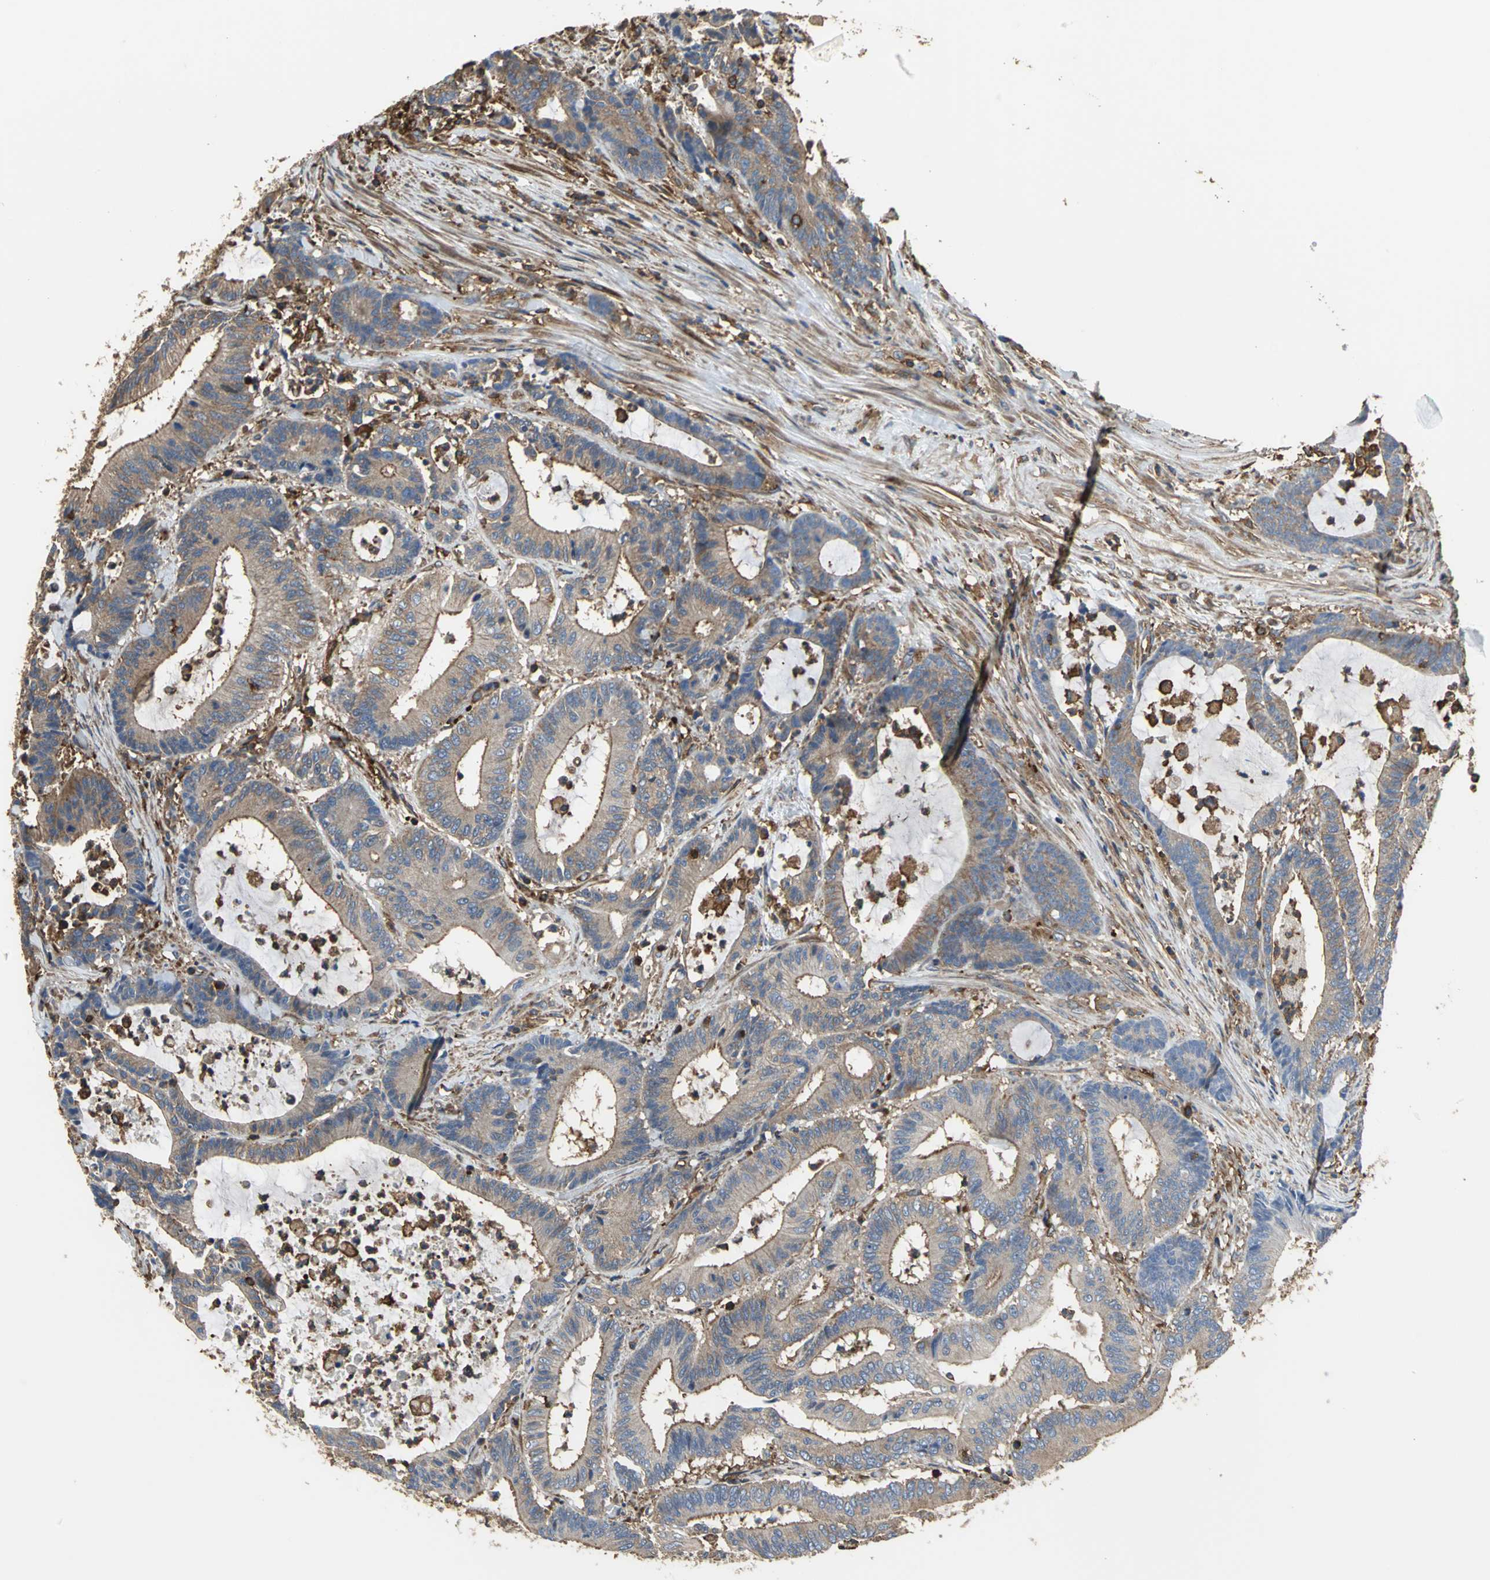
{"staining": {"intensity": "moderate", "quantity": ">75%", "location": "cytoplasmic/membranous"}, "tissue": "colorectal cancer", "cell_type": "Tumor cells", "image_type": "cancer", "snomed": [{"axis": "morphology", "description": "Adenocarcinoma, NOS"}, {"axis": "topography", "description": "Colon"}], "caption": "This histopathology image displays immunohistochemistry (IHC) staining of human colorectal cancer, with medium moderate cytoplasmic/membranous expression in about >75% of tumor cells.", "gene": "TLN1", "patient": {"sex": "female", "age": 84}}